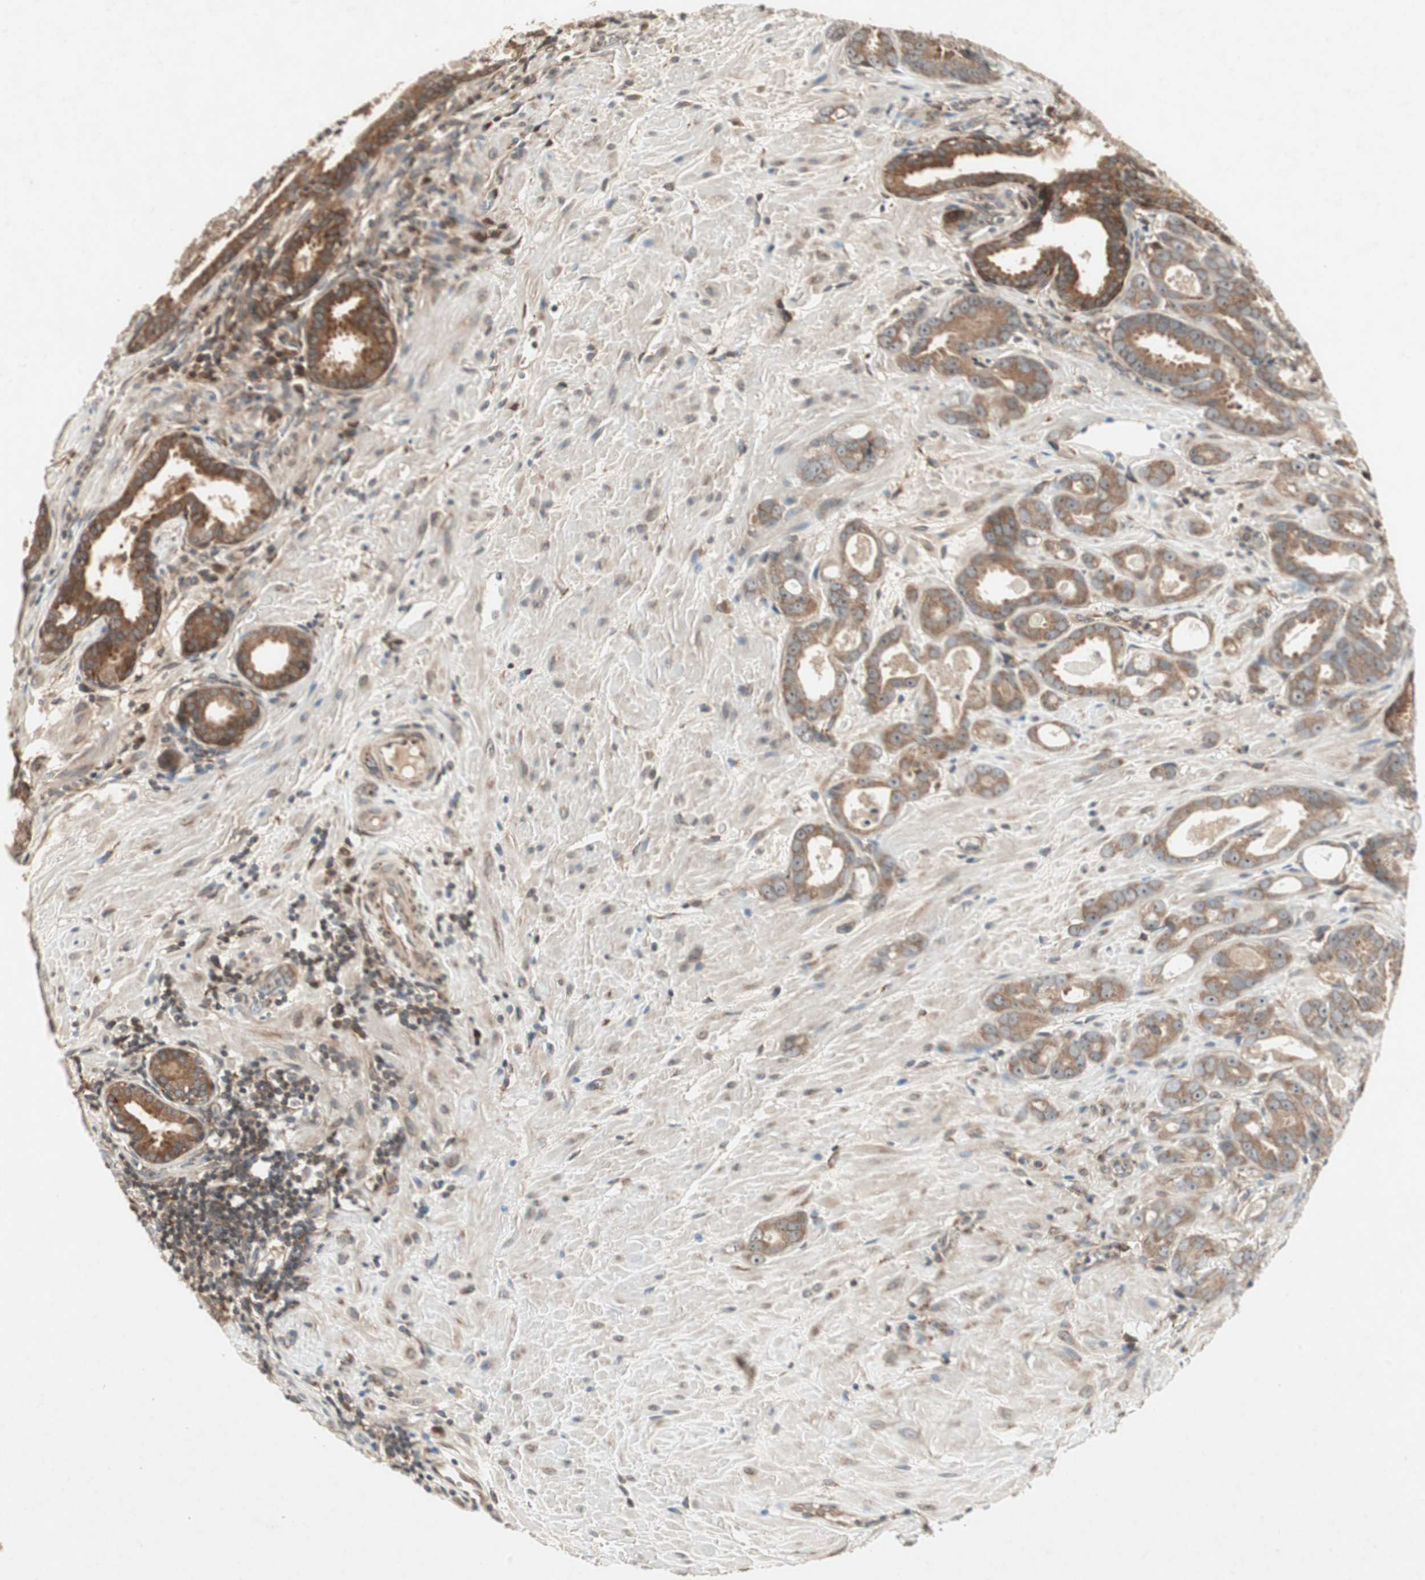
{"staining": {"intensity": "moderate", "quantity": "25%-75%", "location": "cytoplasmic/membranous"}, "tissue": "prostate cancer", "cell_type": "Tumor cells", "image_type": "cancer", "snomed": [{"axis": "morphology", "description": "Adenocarcinoma, Low grade"}, {"axis": "topography", "description": "Prostate"}], "caption": "Human prostate cancer stained for a protein (brown) exhibits moderate cytoplasmic/membranous positive positivity in about 25%-75% of tumor cells.", "gene": "IRS1", "patient": {"sex": "male", "age": 57}}